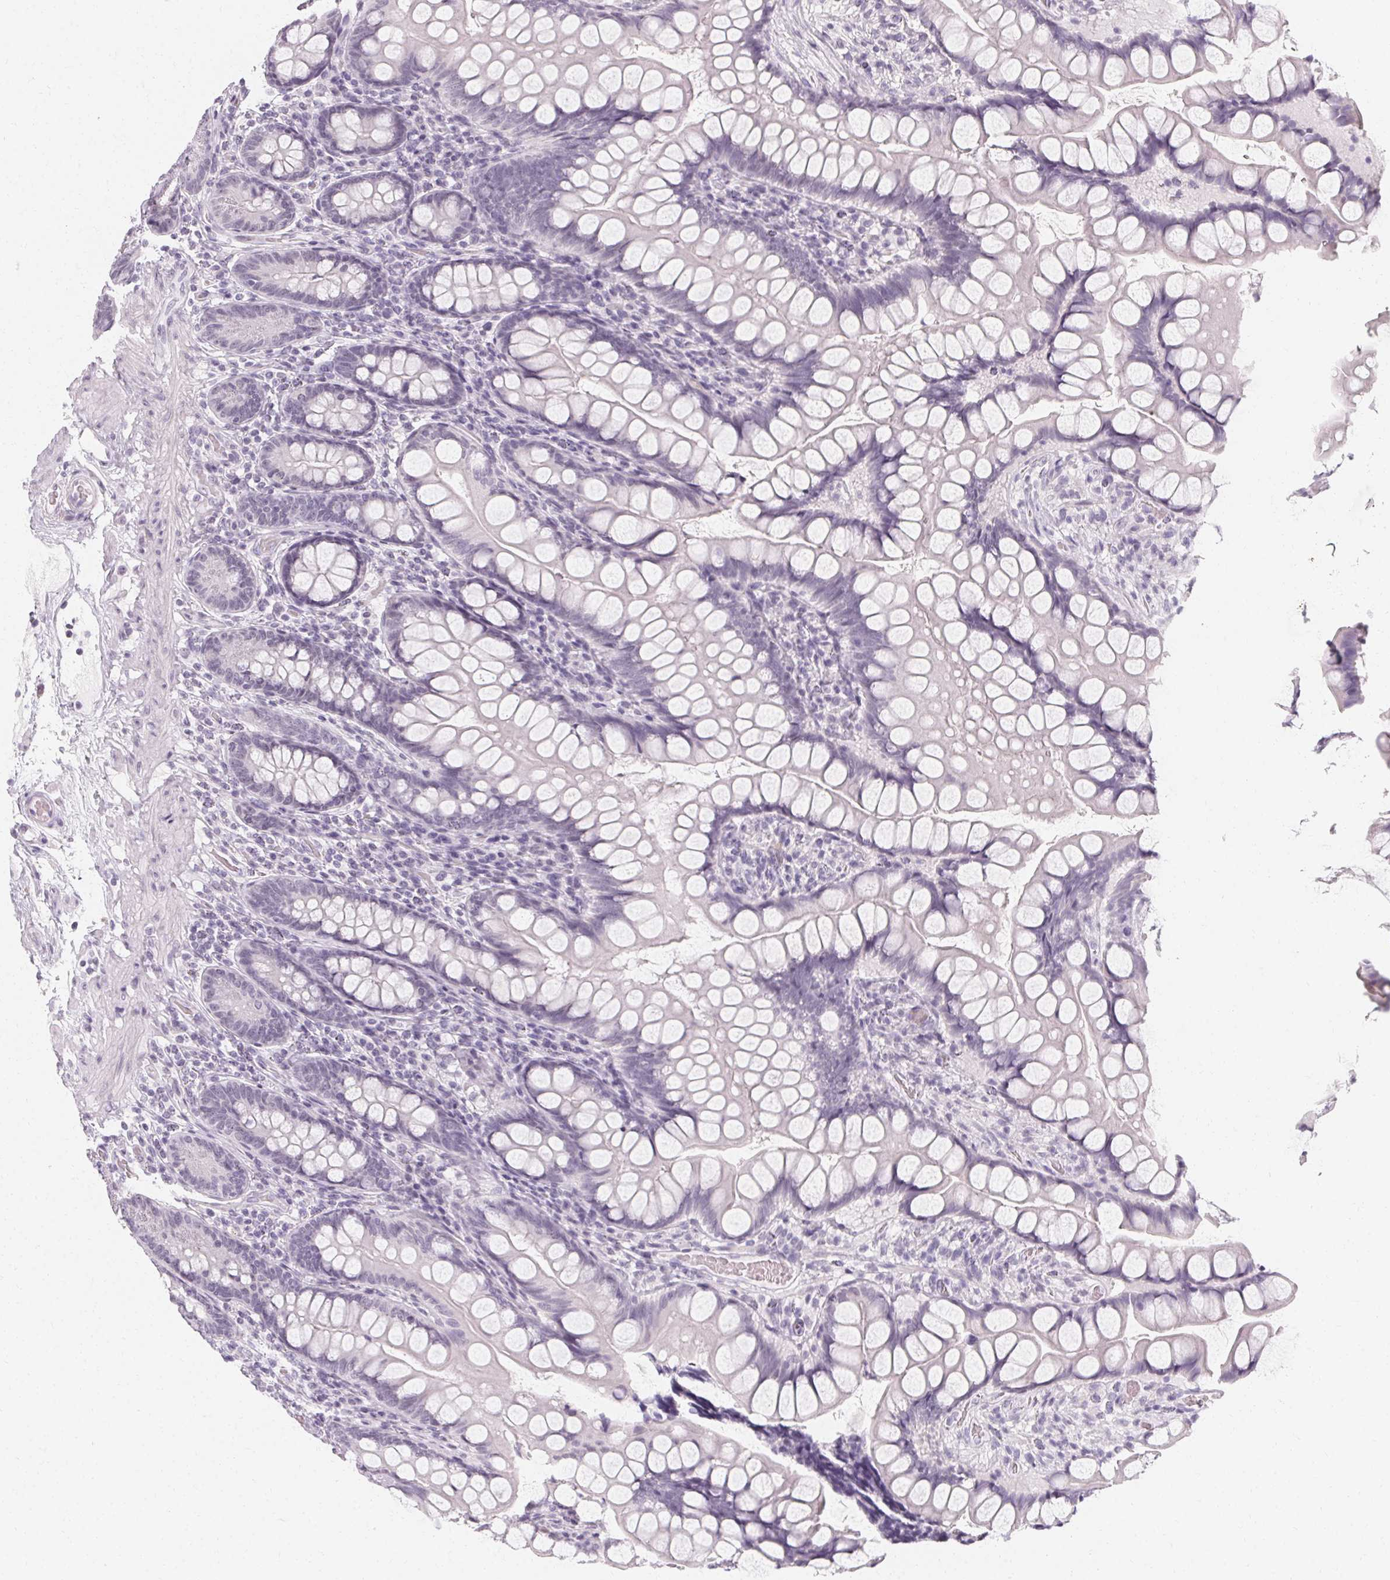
{"staining": {"intensity": "negative", "quantity": "none", "location": "none"}, "tissue": "small intestine", "cell_type": "Glandular cells", "image_type": "normal", "snomed": [{"axis": "morphology", "description": "Normal tissue, NOS"}, {"axis": "topography", "description": "Small intestine"}], "caption": "DAB (3,3'-diaminobenzidine) immunohistochemical staining of normal human small intestine demonstrates no significant expression in glandular cells. (Brightfield microscopy of DAB immunohistochemistry (IHC) at high magnification).", "gene": "SYNPR", "patient": {"sex": "male", "age": 70}}